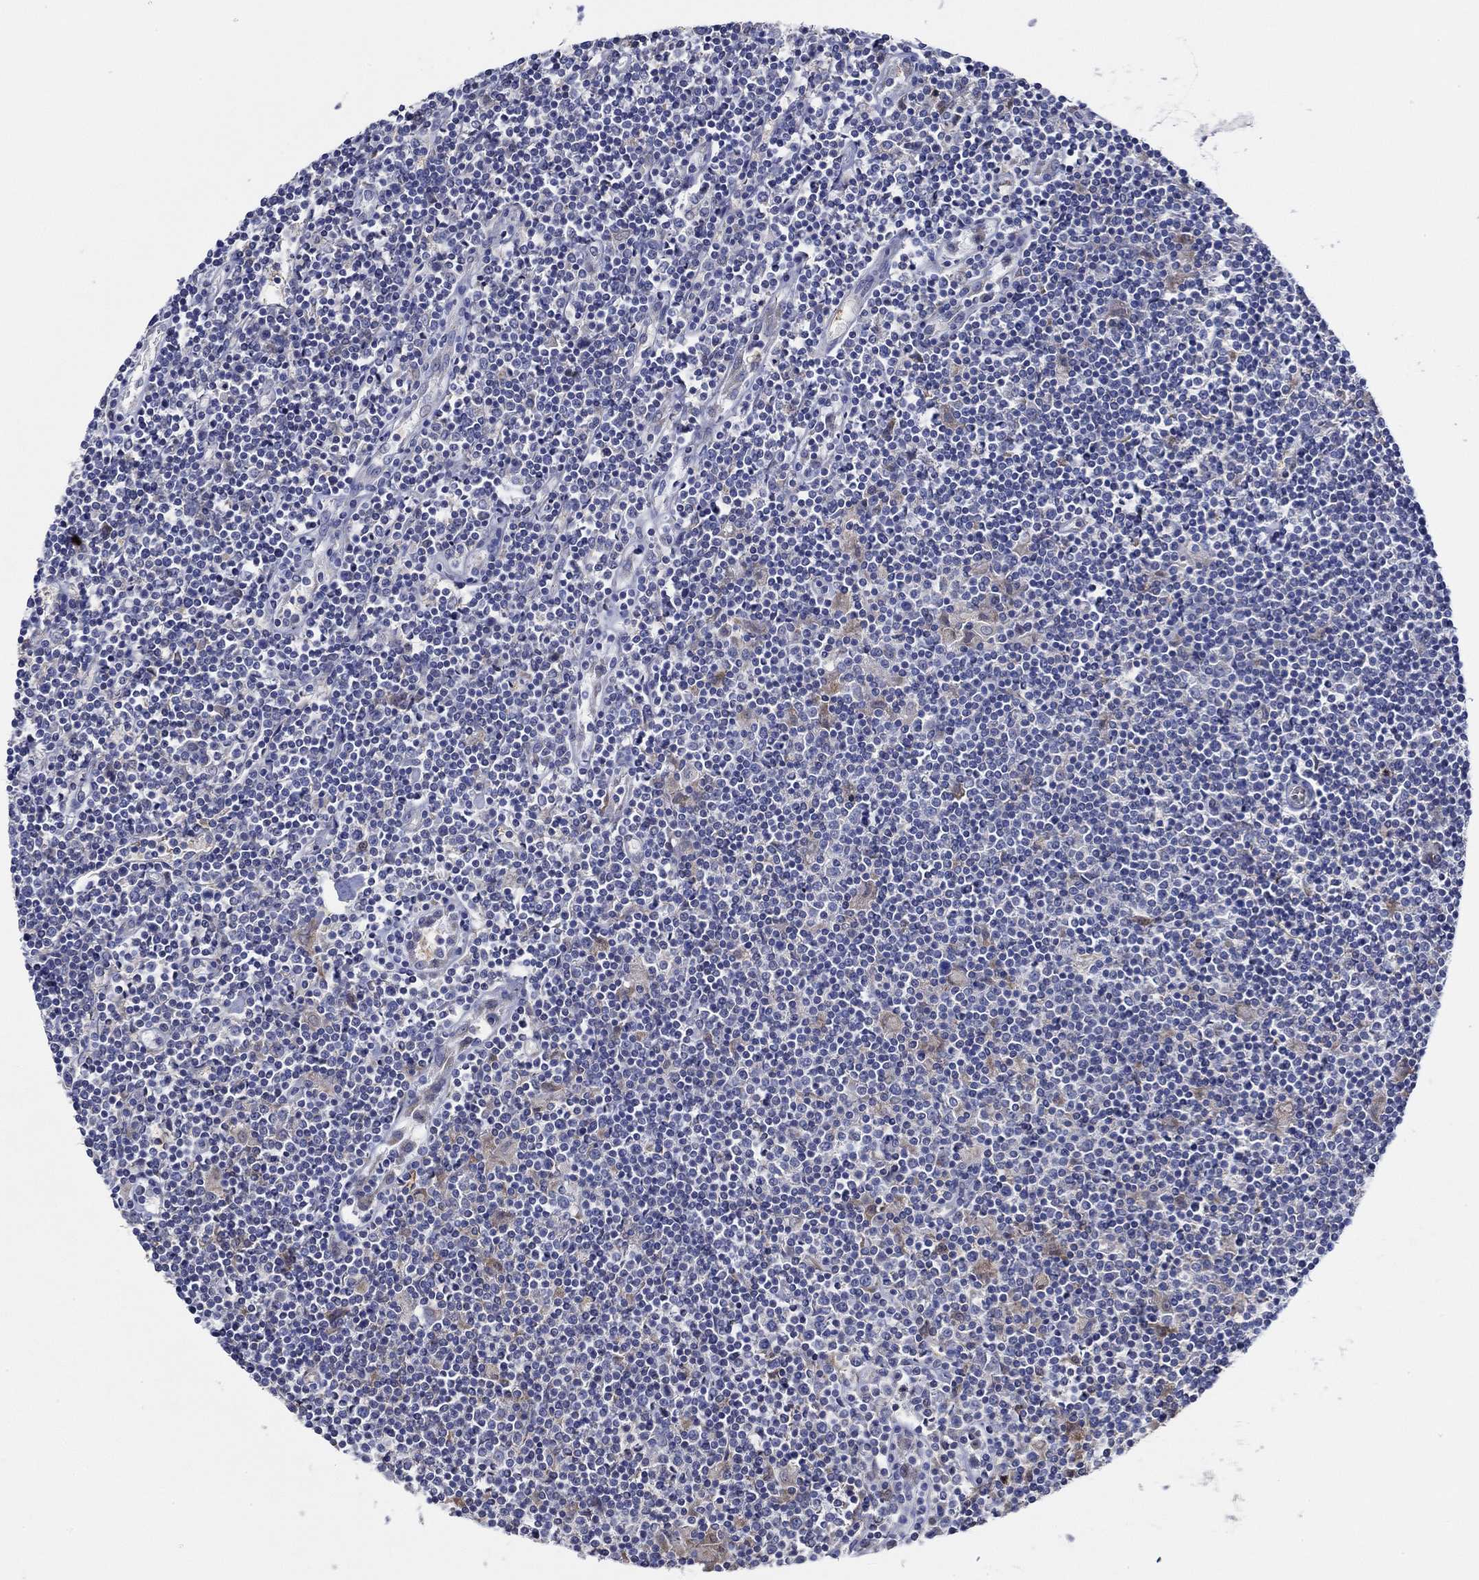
{"staining": {"intensity": "negative", "quantity": "none", "location": "none"}, "tissue": "lymphoma", "cell_type": "Tumor cells", "image_type": "cancer", "snomed": [{"axis": "morphology", "description": "Hodgkin's disease, NOS"}, {"axis": "topography", "description": "Lymph node"}], "caption": "High magnification brightfield microscopy of Hodgkin's disease stained with DAB (3,3'-diaminobenzidine) (brown) and counterstained with hematoxylin (blue): tumor cells show no significant expression.", "gene": "CFAP61", "patient": {"sex": "male", "age": 40}}